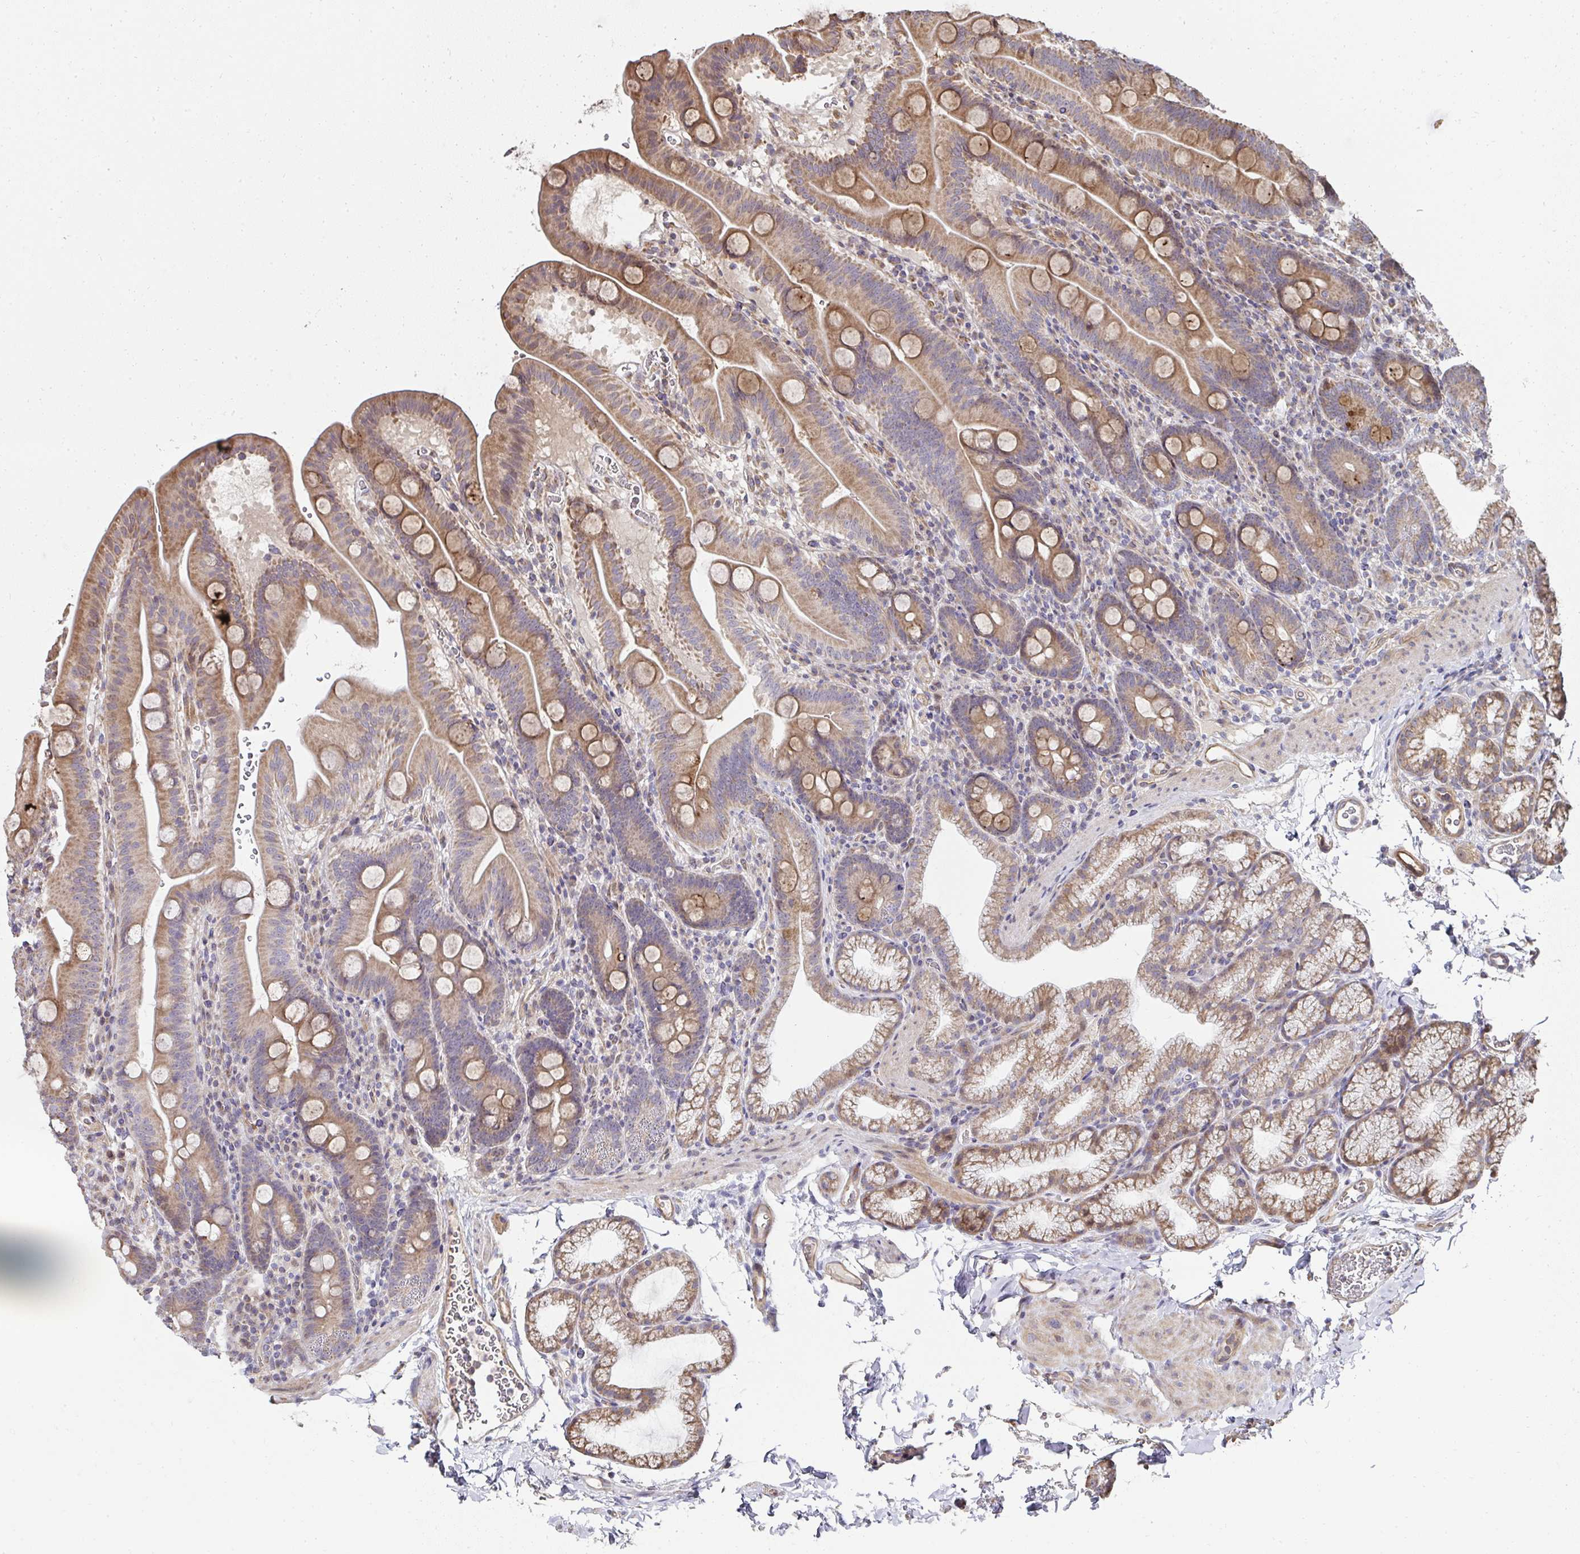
{"staining": {"intensity": "moderate", "quantity": ">75%", "location": "cytoplasmic/membranous"}, "tissue": "duodenum", "cell_type": "Glandular cells", "image_type": "normal", "snomed": [{"axis": "morphology", "description": "Normal tissue, NOS"}, {"axis": "topography", "description": "Duodenum"}], "caption": "Unremarkable duodenum reveals moderate cytoplasmic/membranous expression in about >75% of glandular cells.", "gene": "AGTPBP1", "patient": {"sex": "male", "age": 59}}